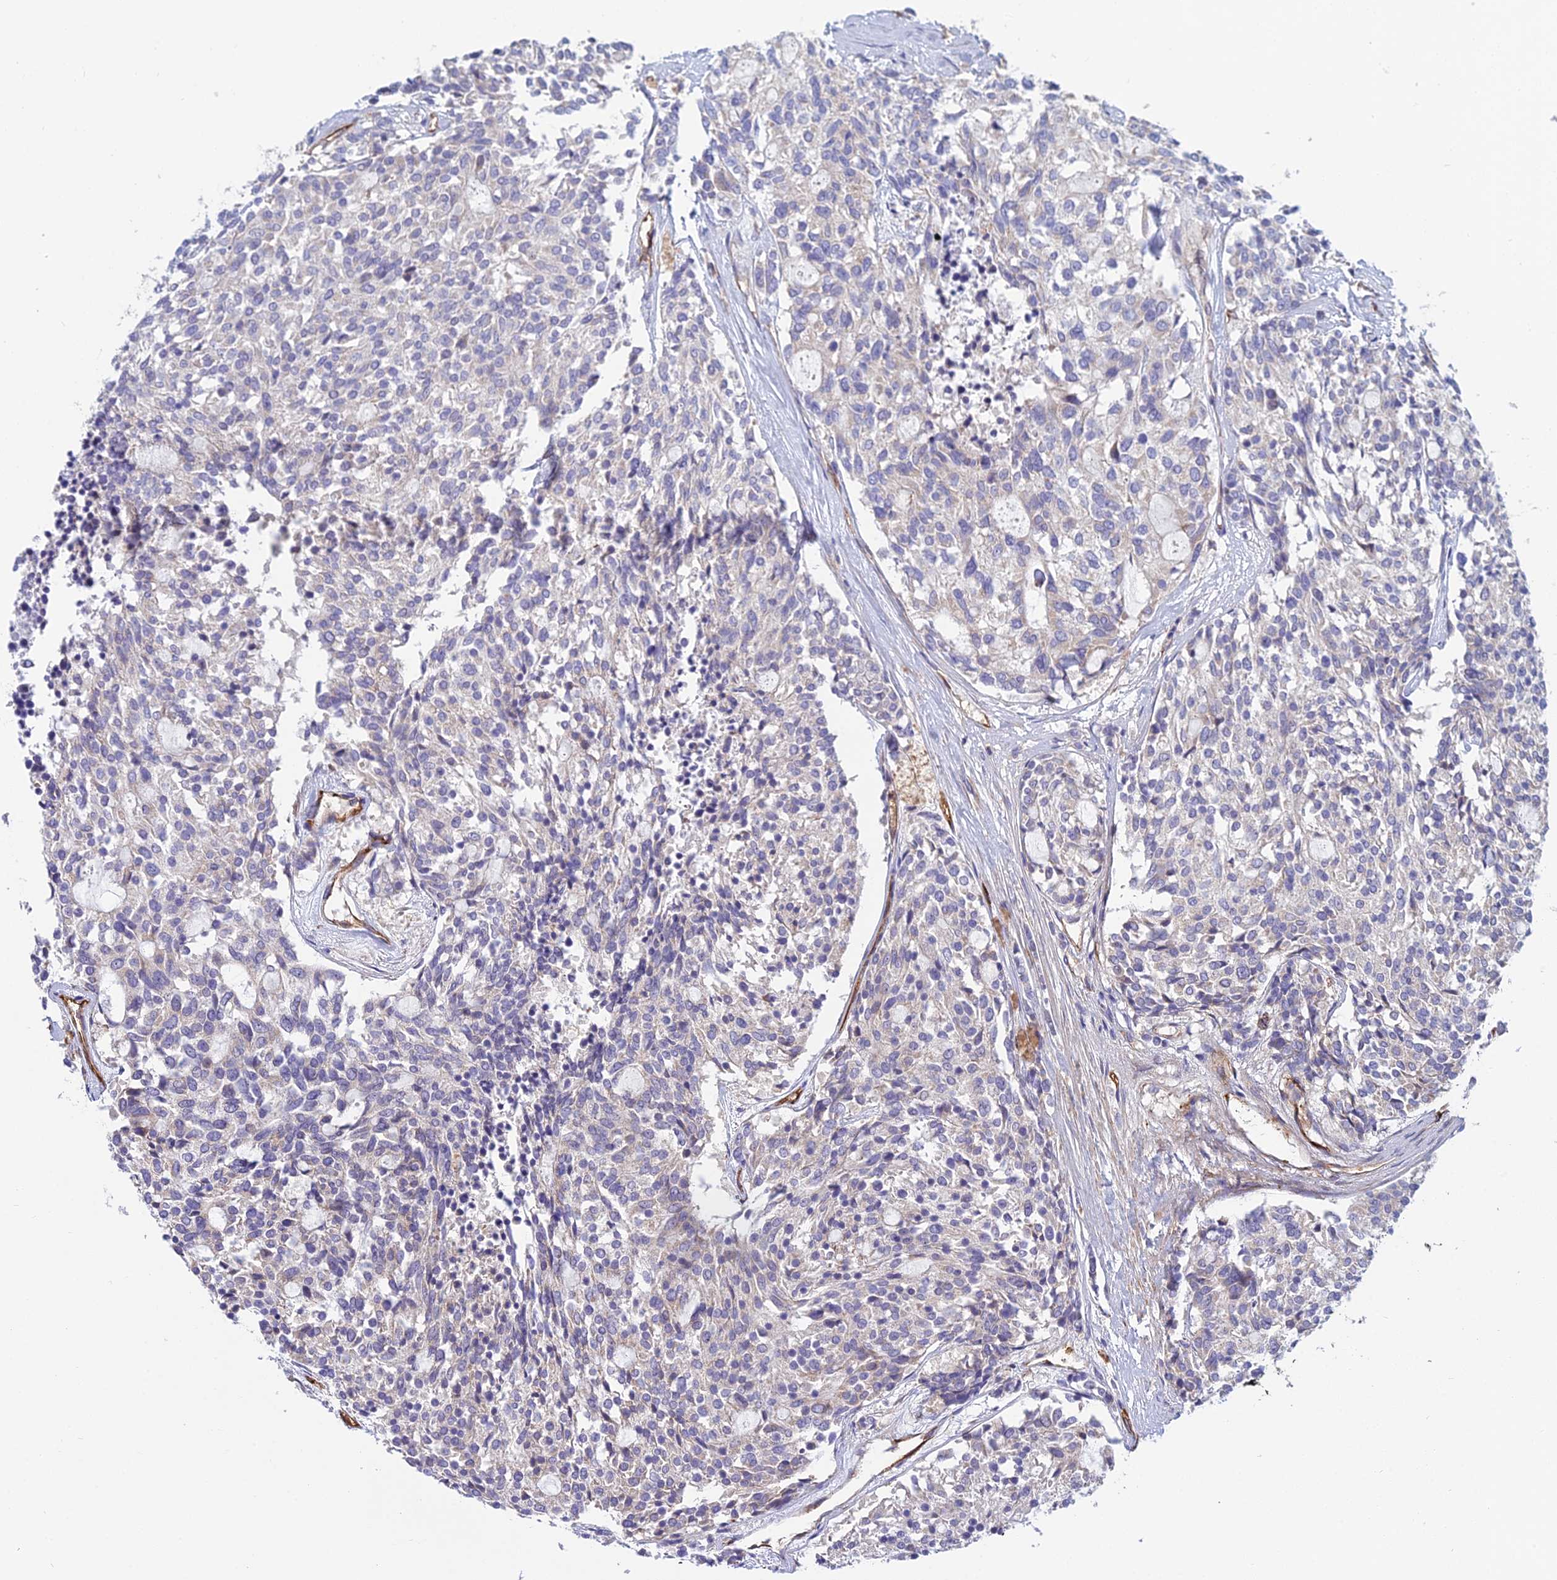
{"staining": {"intensity": "negative", "quantity": "none", "location": "none"}, "tissue": "carcinoid", "cell_type": "Tumor cells", "image_type": "cancer", "snomed": [{"axis": "morphology", "description": "Carcinoid, malignant, NOS"}, {"axis": "topography", "description": "Pancreas"}], "caption": "There is no significant positivity in tumor cells of carcinoid. The staining is performed using DAB (3,3'-diaminobenzidine) brown chromogen with nuclei counter-stained in using hematoxylin.", "gene": "DUS2", "patient": {"sex": "female", "age": 54}}